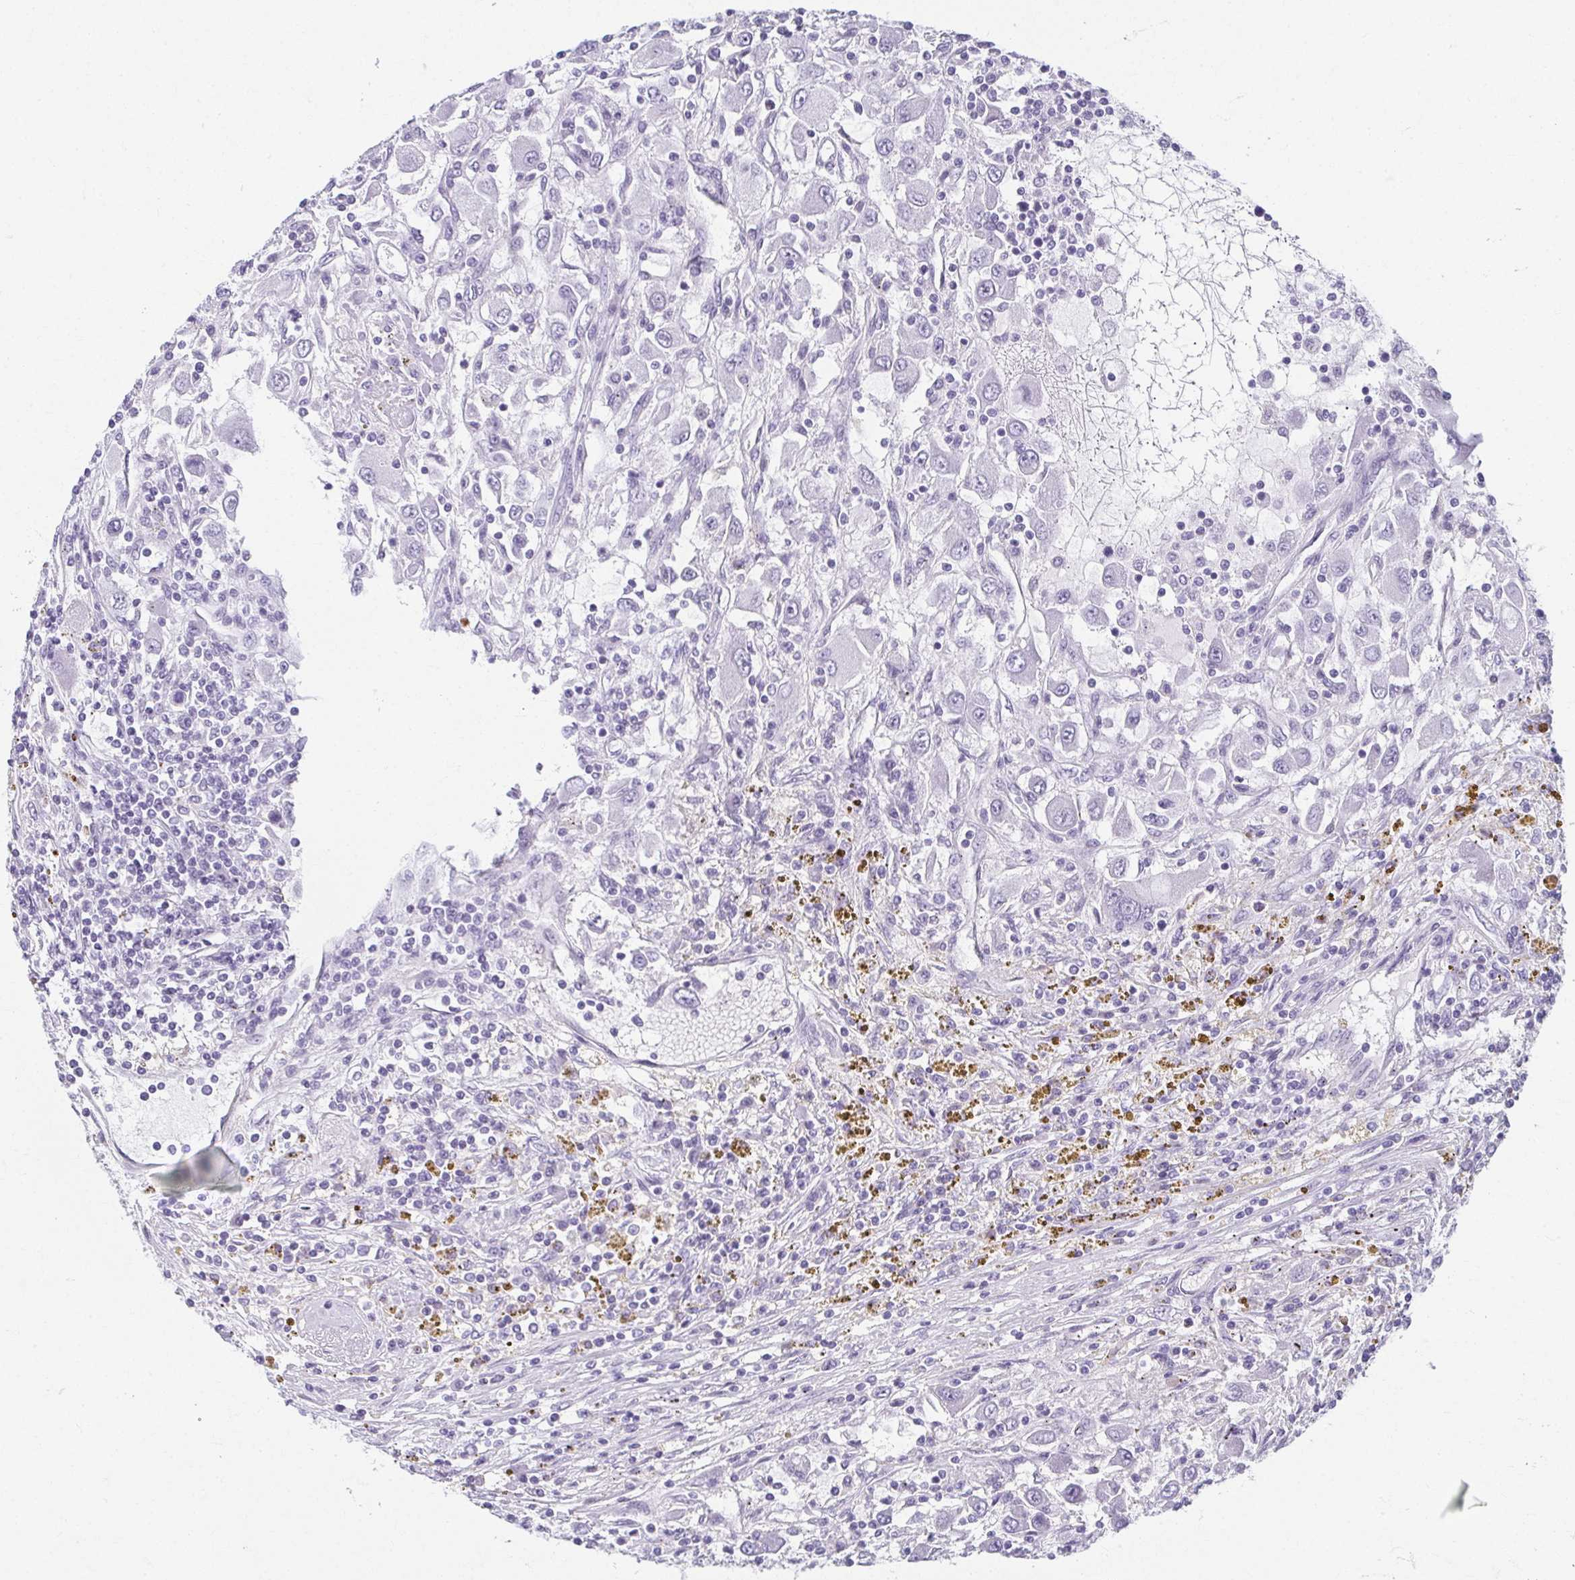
{"staining": {"intensity": "negative", "quantity": "none", "location": "none"}, "tissue": "renal cancer", "cell_type": "Tumor cells", "image_type": "cancer", "snomed": [{"axis": "morphology", "description": "Adenocarcinoma, NOS"}, {"axis": "topography", "description": "Kidney"}], "caption": "Protein analysis of renal cancer displays no significant expression in tumor cells.", "gene": "MOBP", "patient": {"sex": "female", "age": 67}}